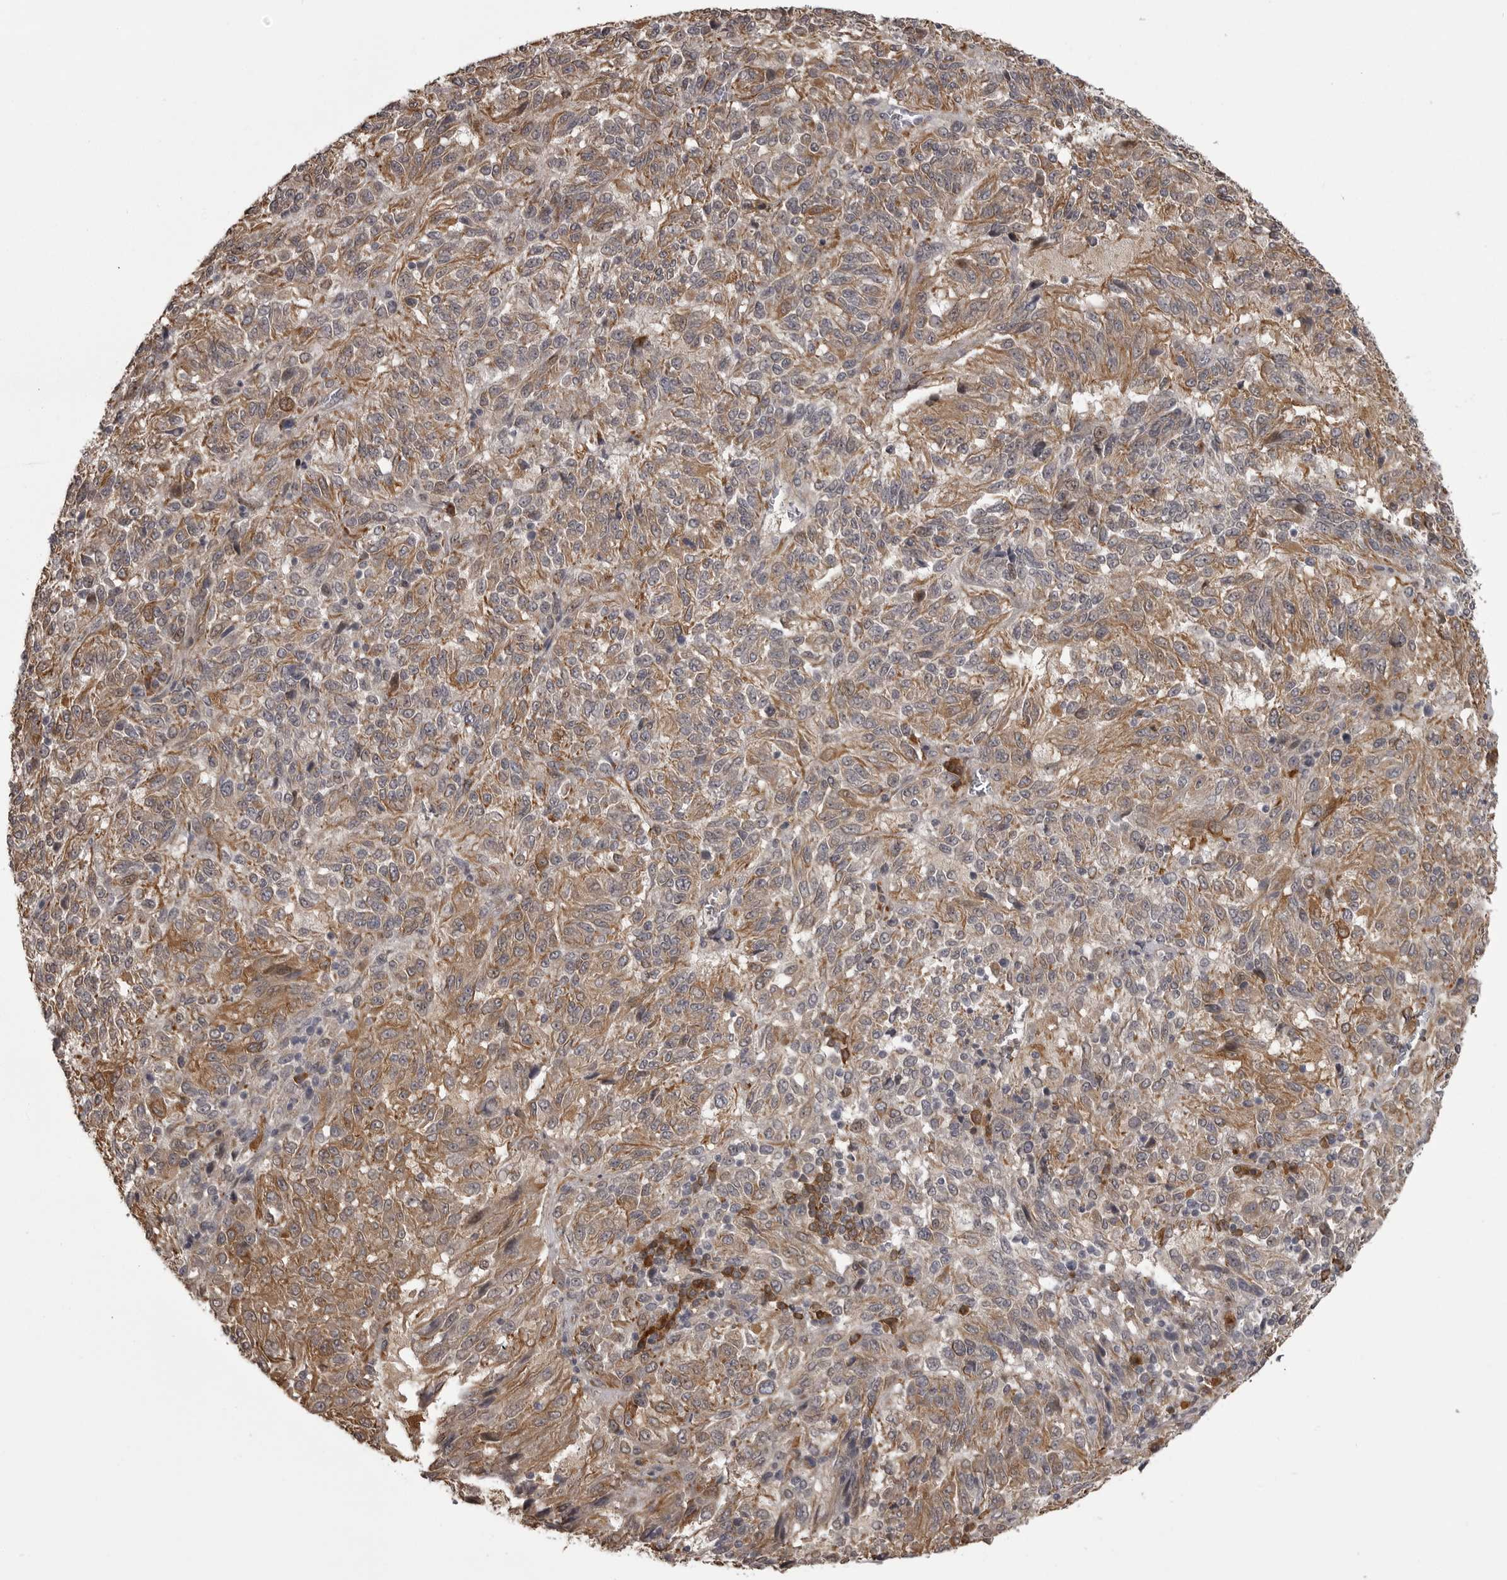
{"staining": {"intensity": "moderate", "quantity": ">75%", "location": "cytoplasmic/membranous"}, "tissue": "melanoma", "cell_type": "Tumor cells", "image_type": "cancer", "snomed": [{"axis": "morphology", "description": "Malignant melanoma, Metastatic site"}, {"axis": "topography", "description": "Lung"}], "caption": "Brown immunohistochemical staining in human melanoma displays moderate cytoplasmic/membranous positivity in about >75% of tumor cells. (DAB IHC, brown staining for protein, blue staining for nuclei).", "gene": "SNX16", "patient": {"sex": "male", "age": 64}}